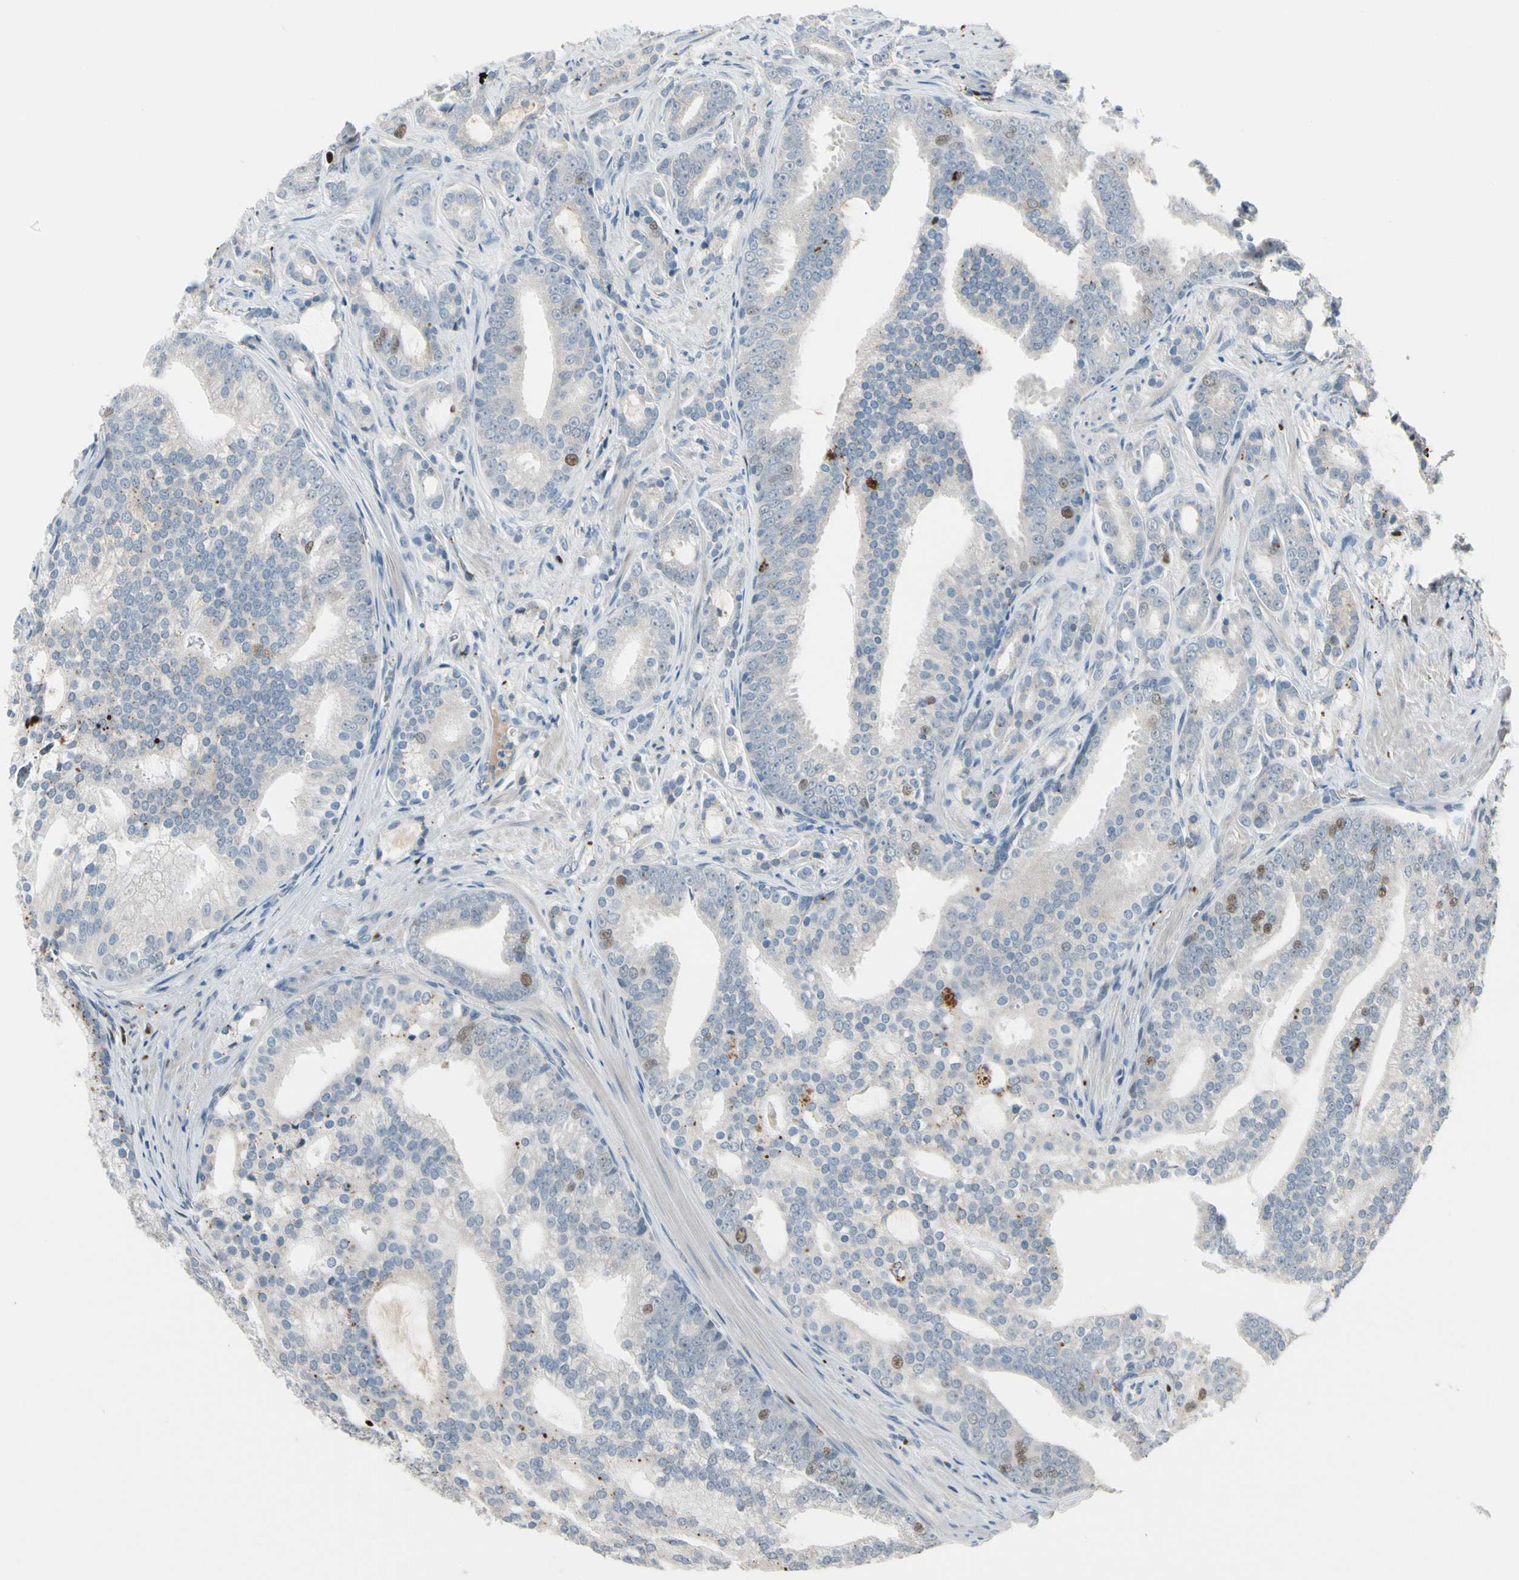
{"staining": {"intensity": "moderate", "quantity": "<25%", "location": "nuclear"}, "tissue": "prostate cancer", "cell_type": "Tumor cells", "image_type": "cancer", "snomed": [{"axis": "morphology", "description": "Adenocarcinoma, Low grade"}, {"axis": "topography", "description": "Prostate"}], "caption": "Prostate cancer (low-grade adenocarcinoma) was stained to show a protein in brown. There is low levels of moderate nuclear expression in about <25% of tumor cells.", "gene": "ZKSCAN4", "patient": {"sex": "male", "age": 58}}